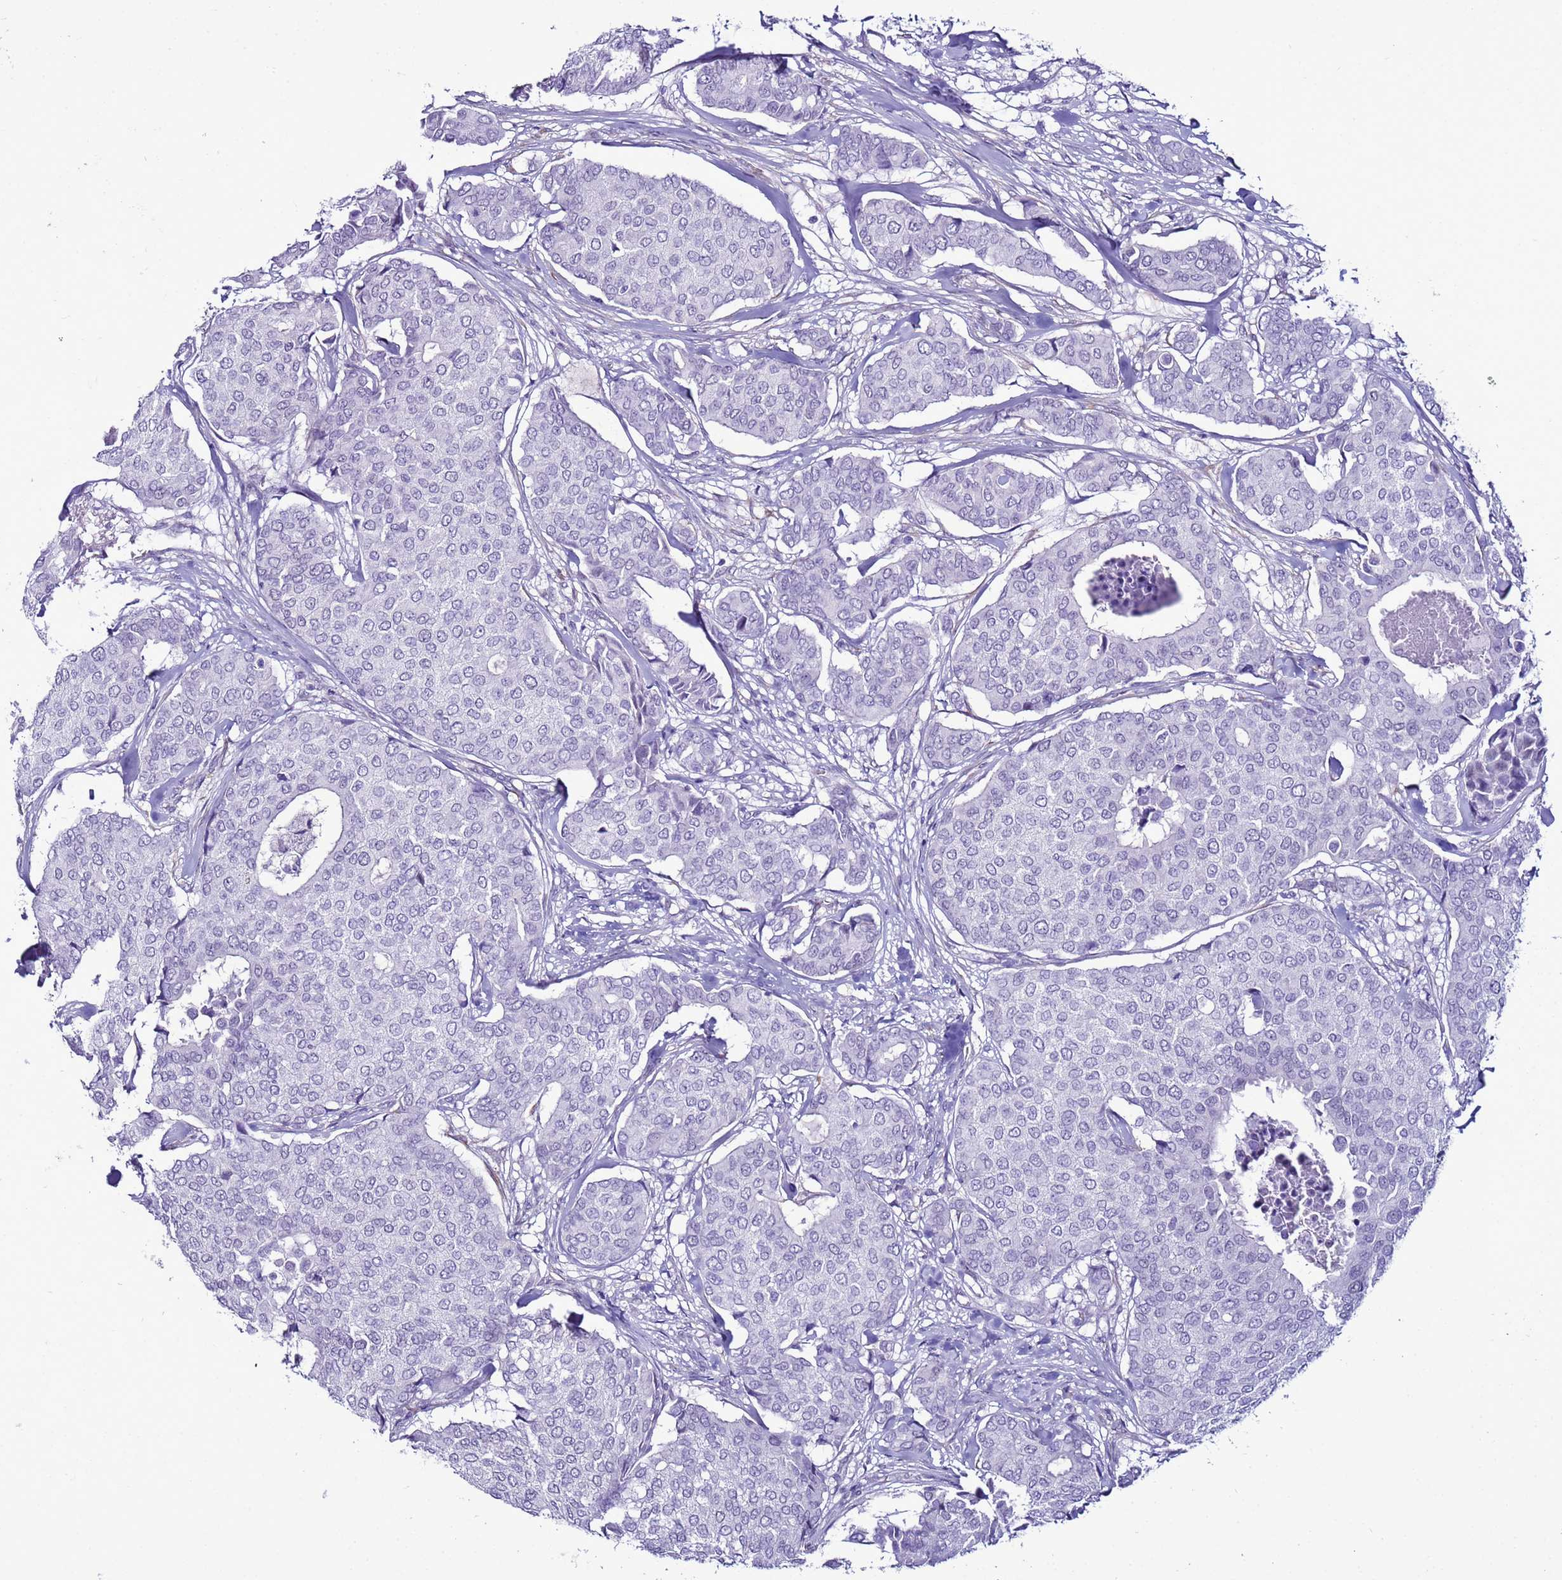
{"staining": {"intensity": "negative", "quantity": "none", "location": "none"}, "tissue": "breast cancer", "cell_type": "Tumor cells", "image_type": "cancer", "snomed": [{"axis": "morphology", "description": "Duct carcinoma"}, {"axis": "topography", "description": "Breast"}], "caption": "Tumor cells show no significant staining in breast cancer. Brightfield microscopy of immunohistochemistry (IHC) stained with DAB (3,3'-diaminobenzidine) (brown) and hematoxylin (blue), captured at high magnification.", "gene": "LRRC10B", "patient": {"sex": "female", "age": 75}}